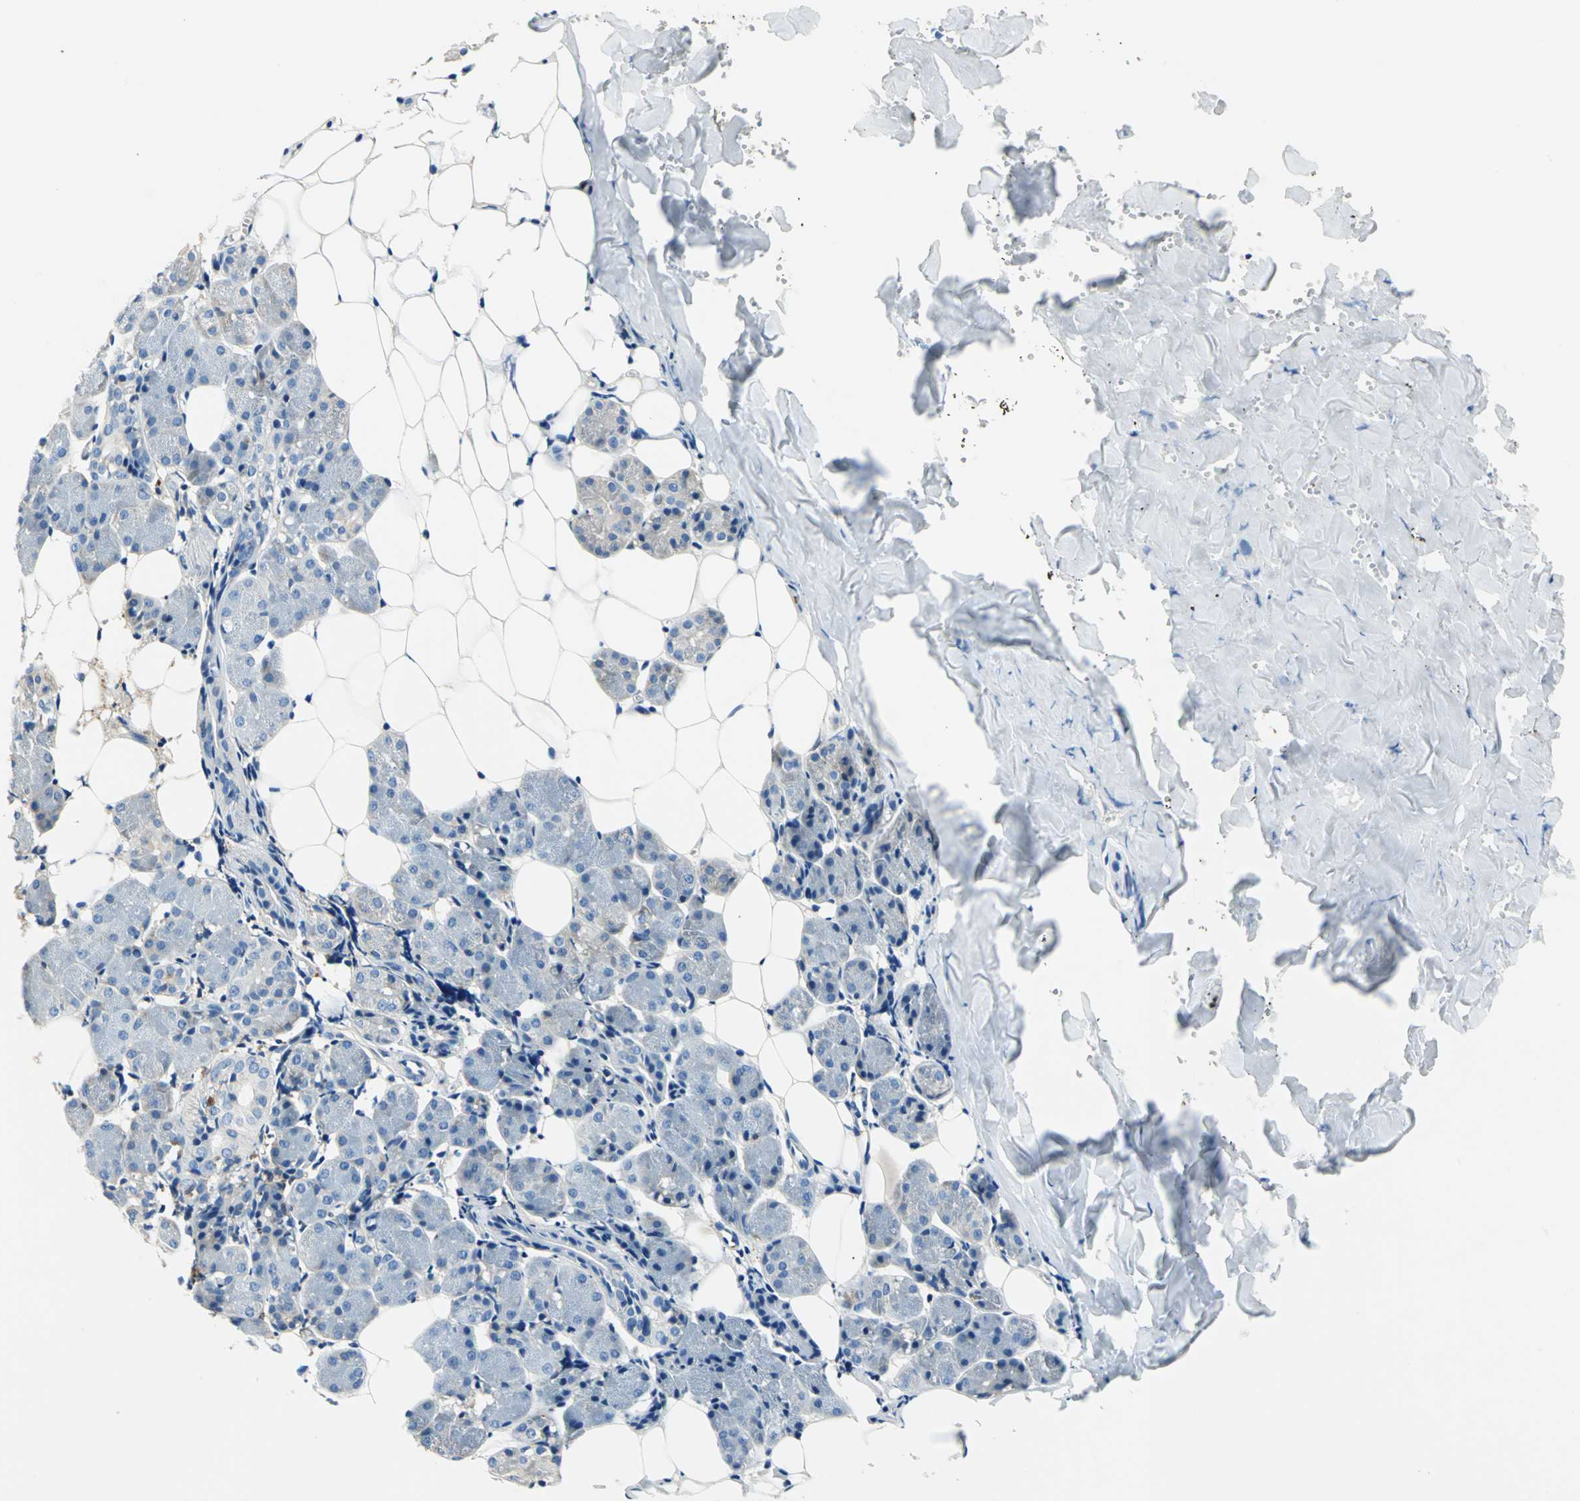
{"staining": {"intensity": "negative", "quantity": "none", "location": "none"}, "tissue": "salivary gland", "cell_type": "Glandular cells", "image_type": "normal", "snomed": [{"axis": "morphology", "description": "Normal tissue, NOS"}, {"axis": "morphology", "description": "Adenoma, NOS"}, {"axis": "topography", "description": "Salivary gland"}], "caption": "This is a histopathology image of IHC staining of benign salivary gland, which shows no positivity in glandular cells.", "gene": "SEPTIN11", "patient": {"sex": "female", "age": 32}}